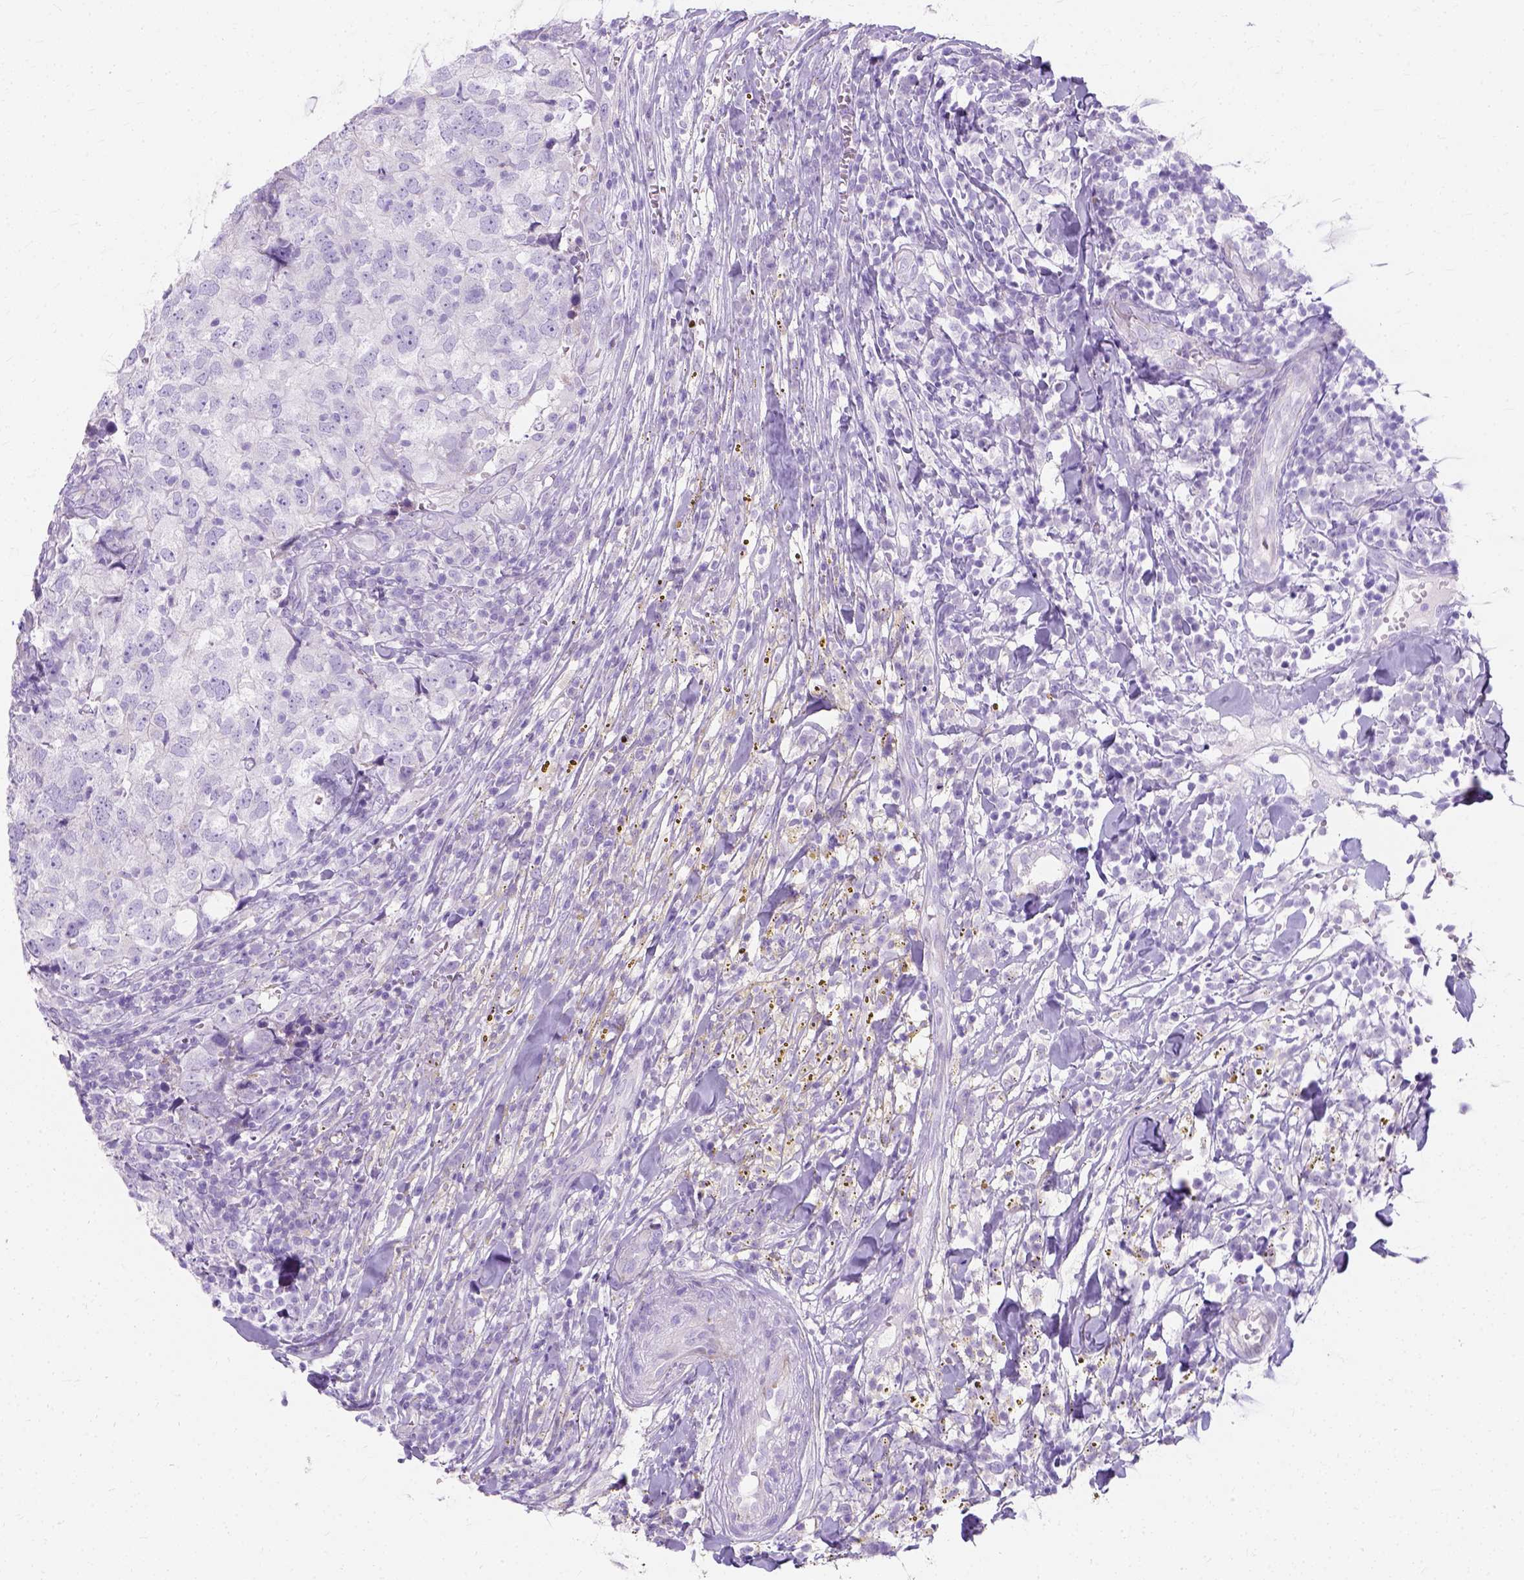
{"staining": {"intensity": "negative", "quantity": "none", "location": "none"}, "tissue": "breast cancer", "cell_type": "Tumor cells", "image_type": "cancer", "snomed": [{"axis": "morphology", "description": "Duct carcinoma"}, {"axis": "topography", "description": "Breast"}], "caption": "Immunohistochemistry photomicrograph of neoplastic tissue: breast cancer (intraductal carcinoma) stained with DAB exhibits no significant protein staining in tumor cells.", "gene": "MYH15", "patient": {"sex": "female", "age": 30}}